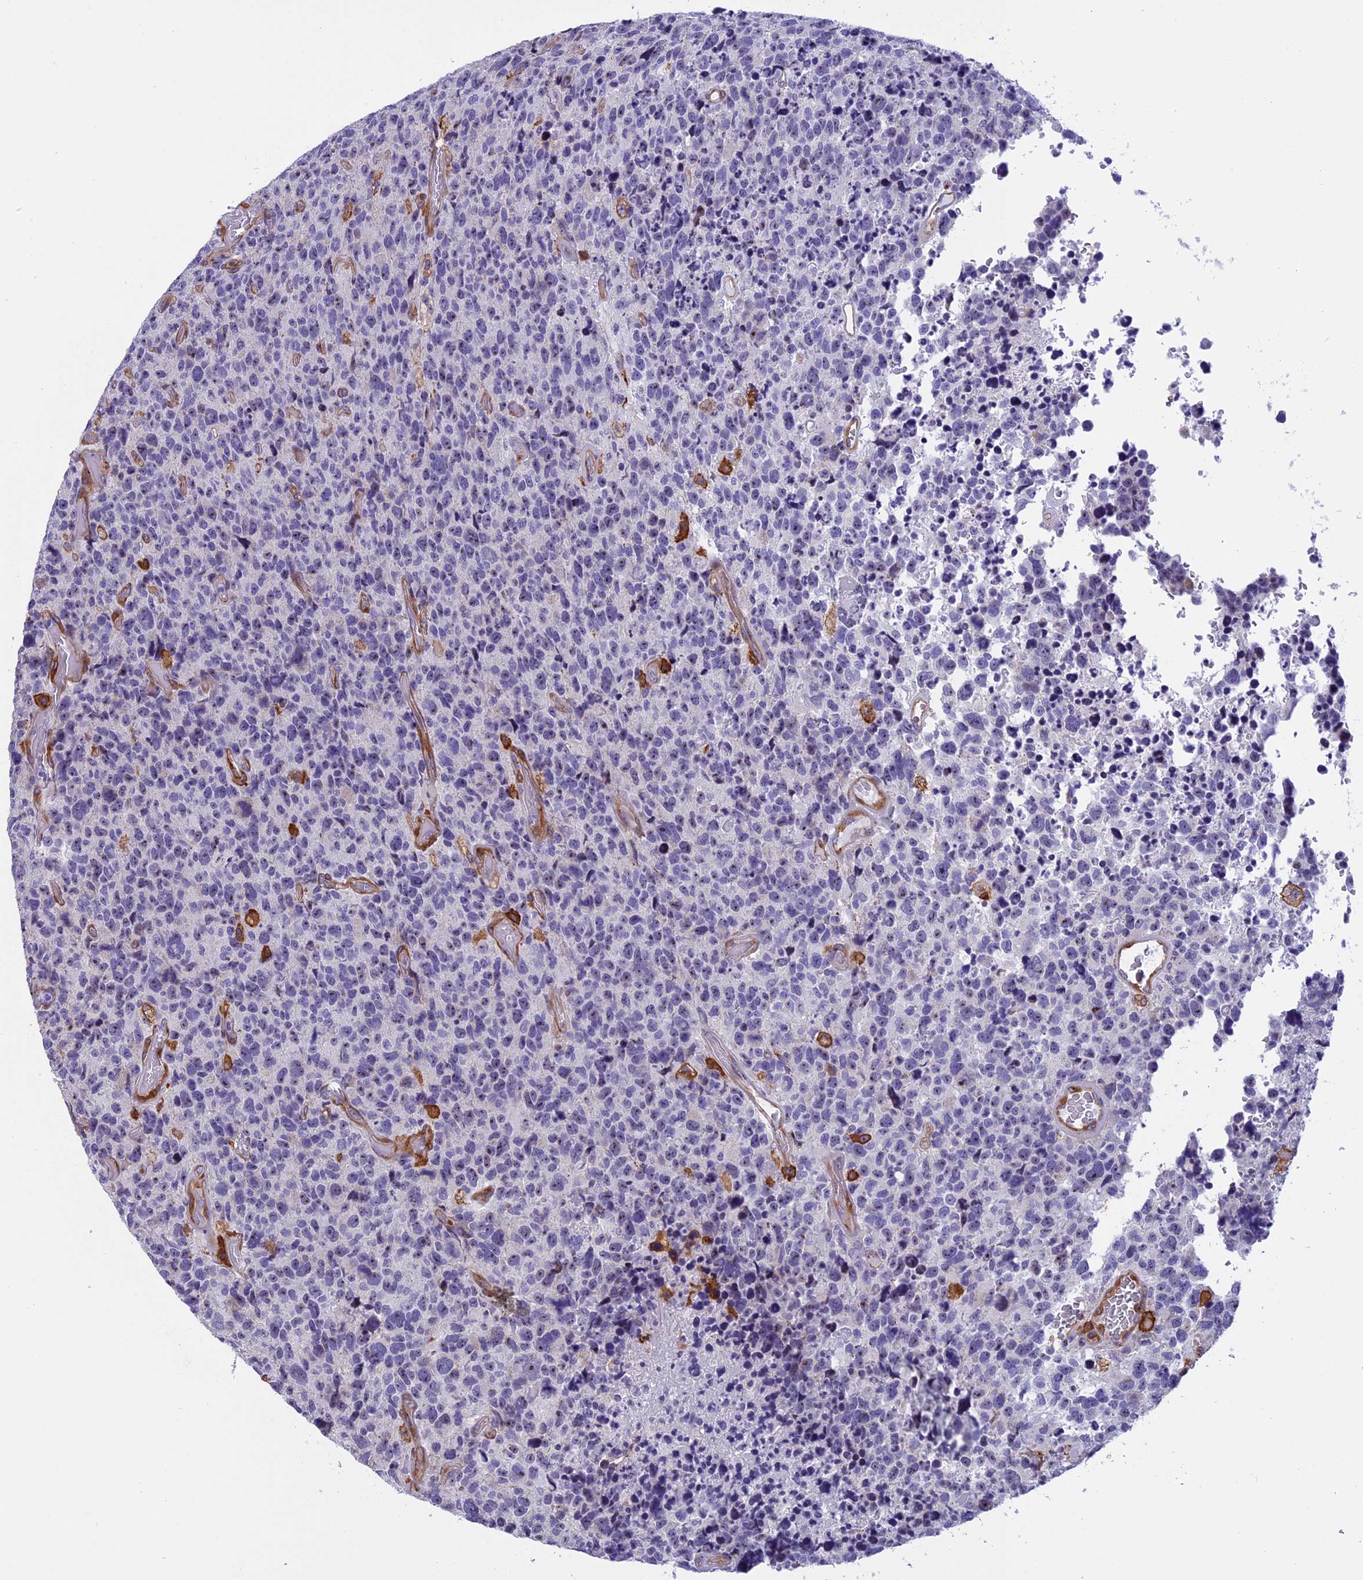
{"staining": {"intensity": "negative", "quantity": "none", "location": "none"}, "tissue": "glioma", "cell_type": "Tumor cells", "image_type": "cancer", "snomed": [{"axis": "morphology", "description": "Glioma, malignant, High grade"}, {"axis": "topography", "description": "Brain"}], "caption": "Tumor cells are negative for protein expression in human malignant high-grade glioma.", "gene": "EHBP1L1", "patient": {"sex": "male", "age": 69}}